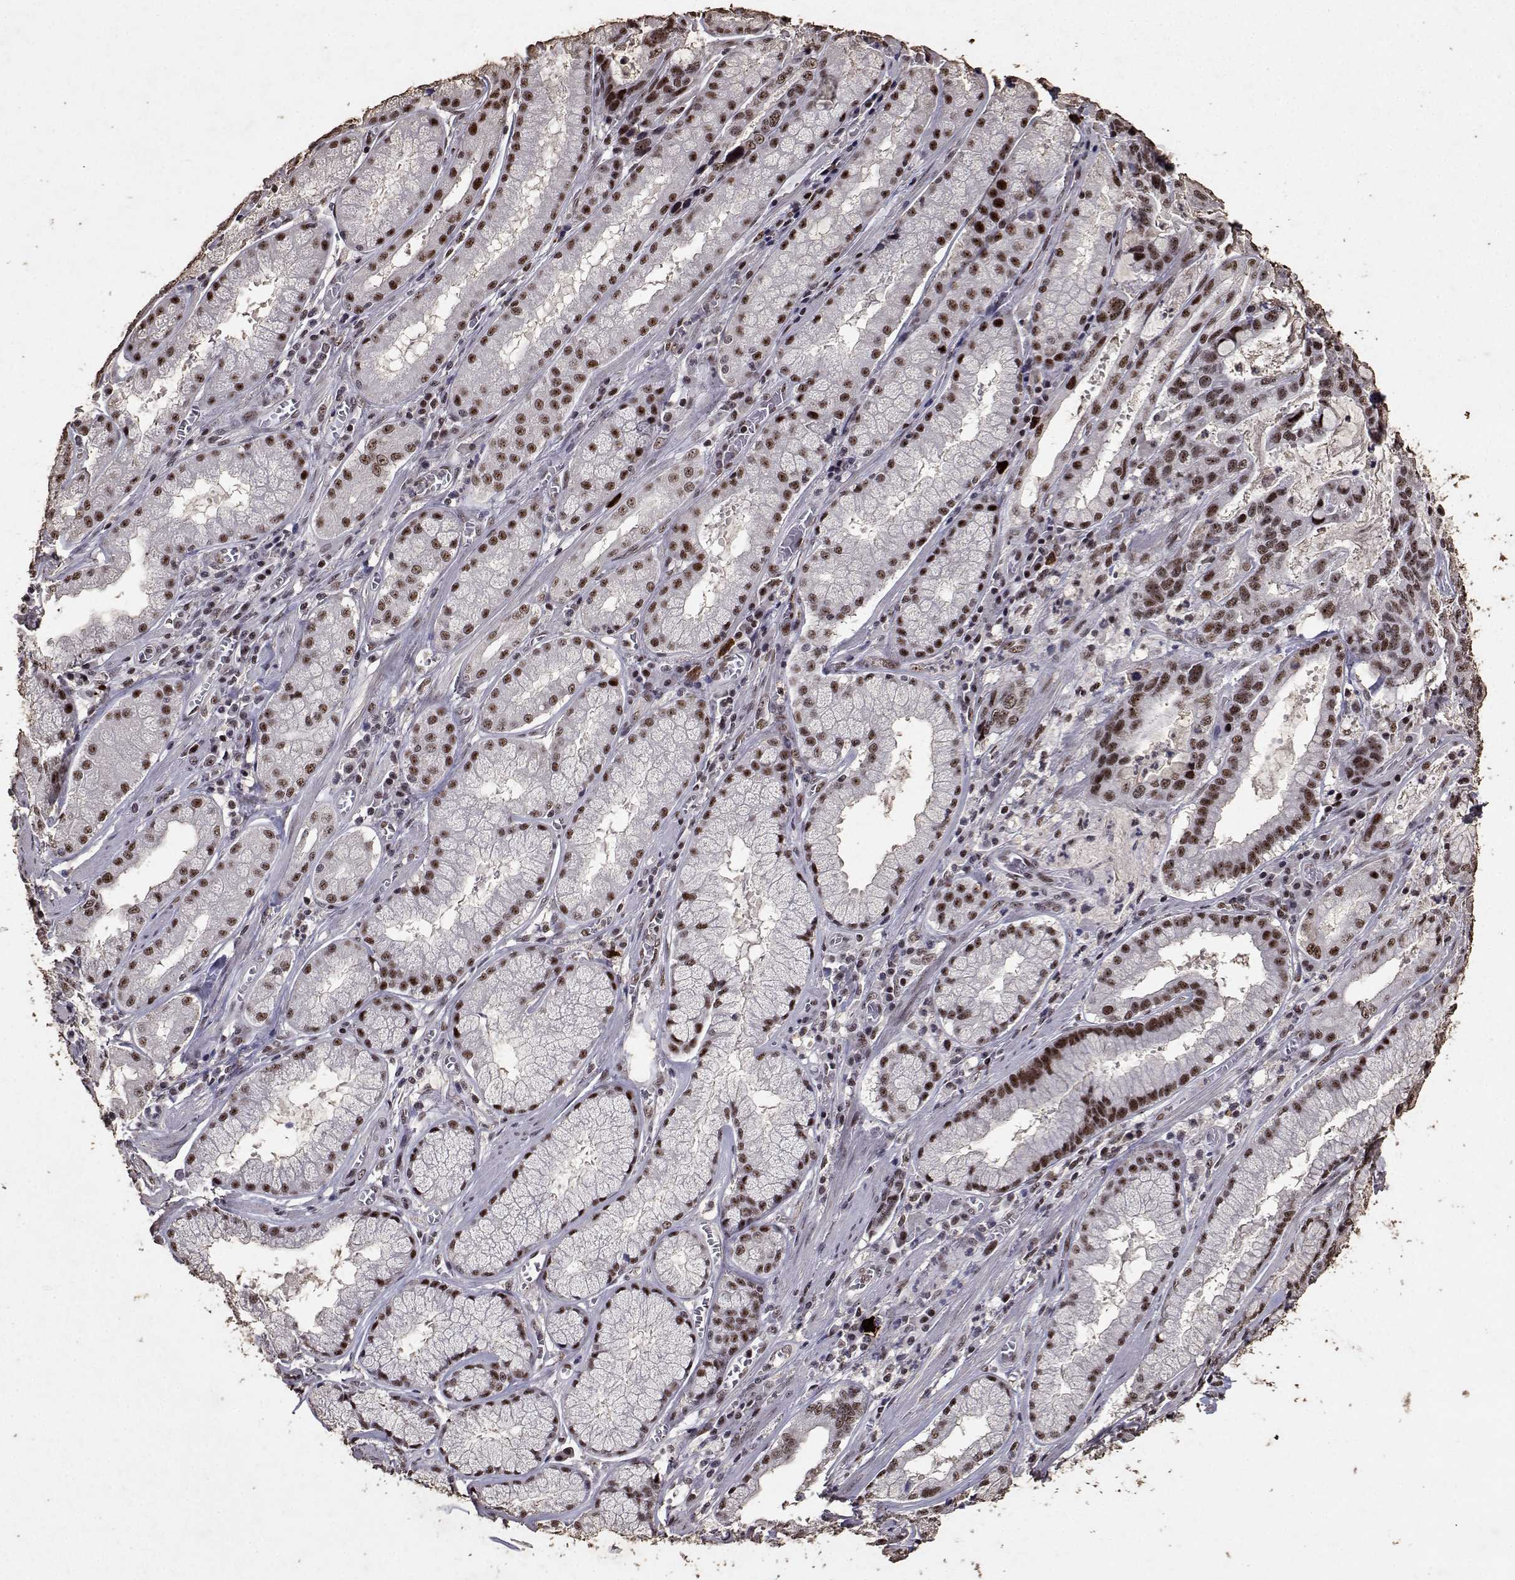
{"staining": {"intensity": "moderate", "quantity": ">75%", "location": "nuclear"}, "tissue": "stomach cancer", "cell_type": "Tumor cells", "image_type": "cancer", "snomed": [{"axis": "morphology", "description": "Adenocarcinoma, NOS"}, {"axis": "topography", "description": "Stomach, lower"}], "caption": "There is medium levels of moderate nuclear expression in tumor cells of stomach cancer, as demonstrated by immunohistochemical staining (brown color).", "gene": "TOE1", "patient": {"sex": "female", "age": 76}}